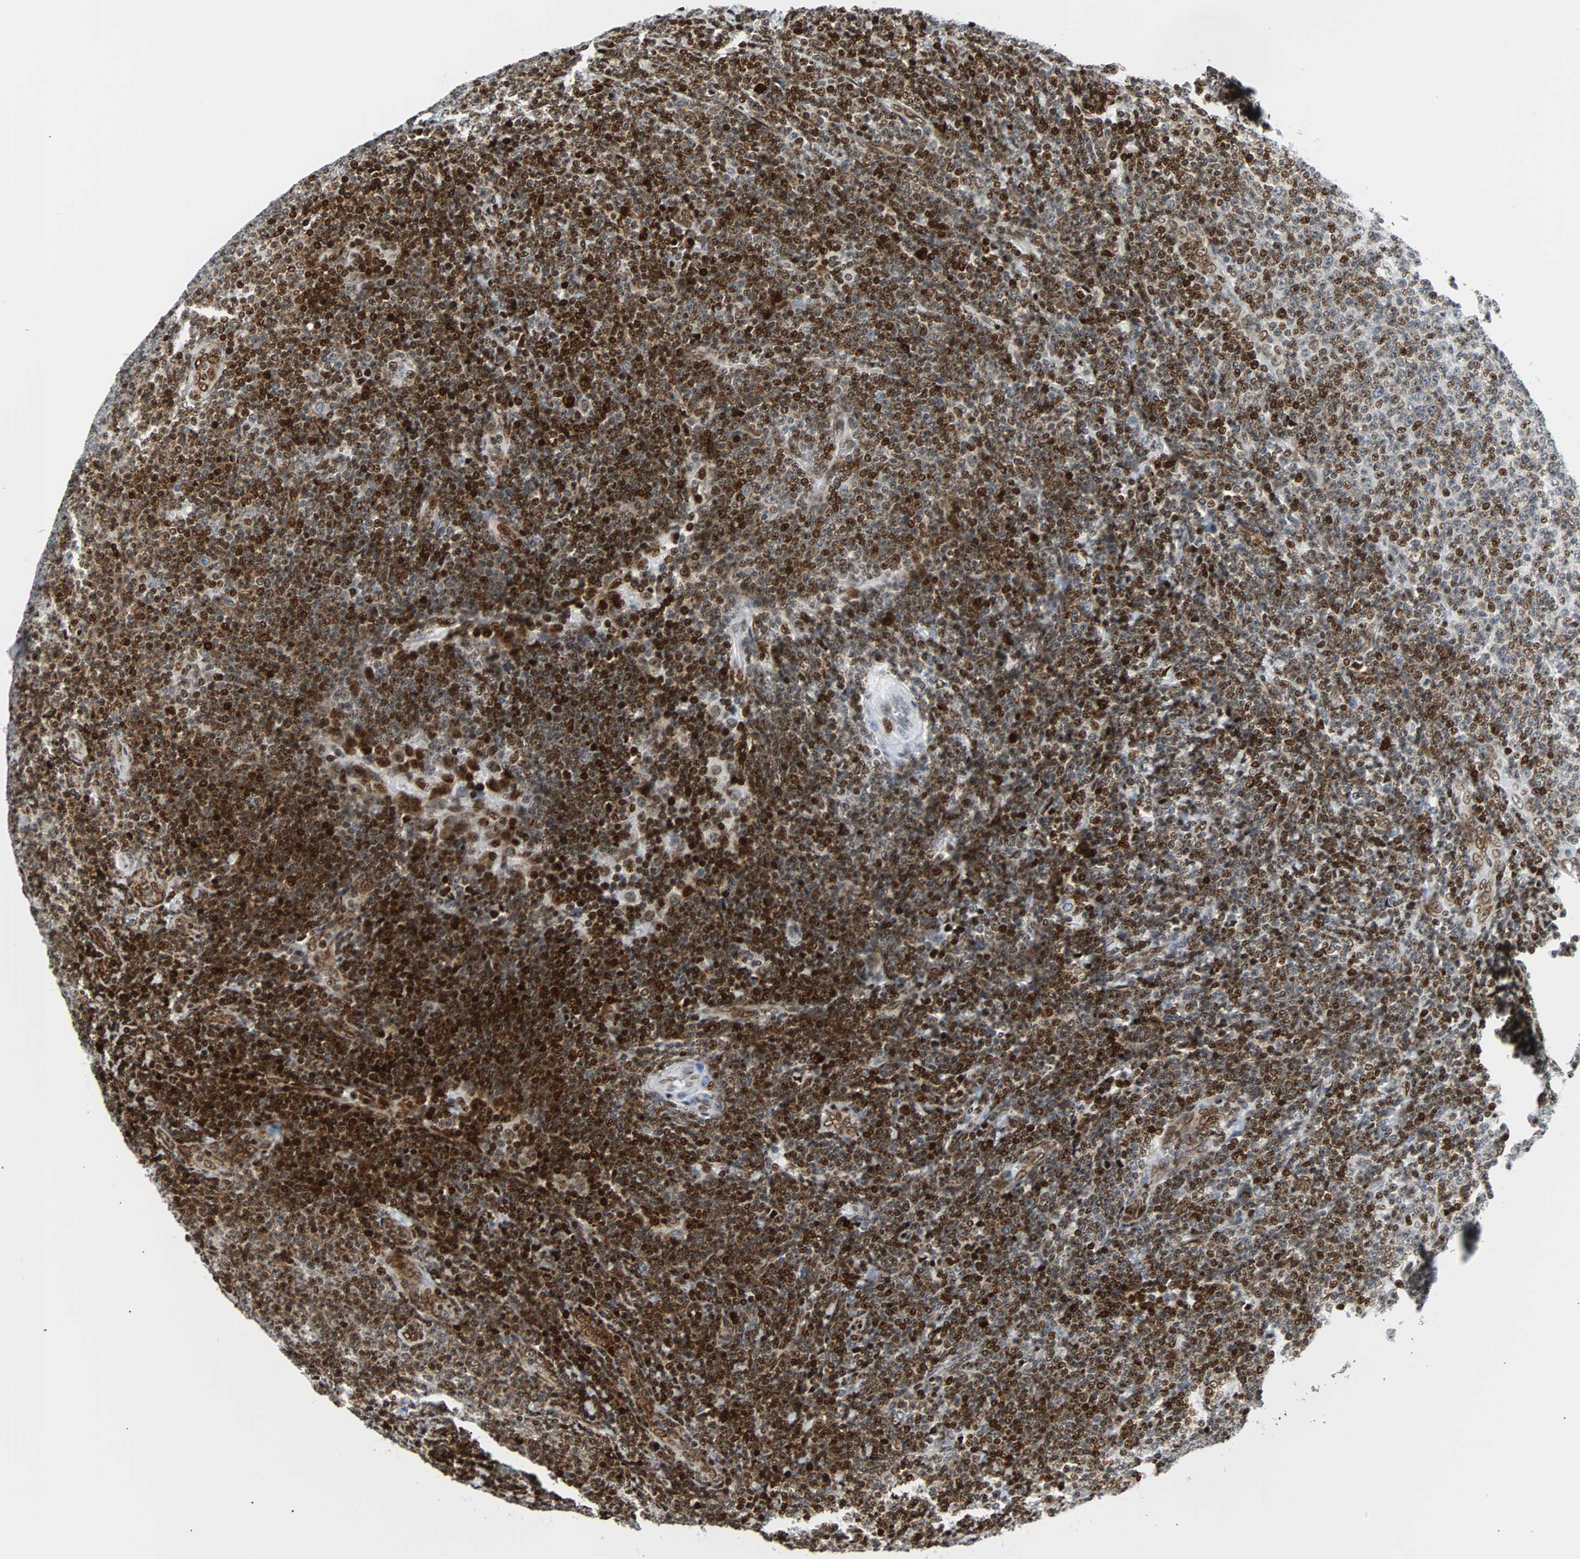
{"staining": {"intensity": "strong", "quantity": ">75%", "location": "nuclear"}, "tissue": "lymphoma", "cell_type": "Tumor cells", "image_type": "cancer", "snomed": [{"axis": "morphology", "description": "Malignant lymphoma, non-Hodgkin's type, Low grade"}, {"axis": "topography", "description": "Lymph node"}], "caption": "Immunohistochemical staining of lymphoma displays high levels of strong nuclear protein staining in approximately >75% of tumor cells.", "gene": "ZNF131", "patient": {"sex": "male", "age": 66}}